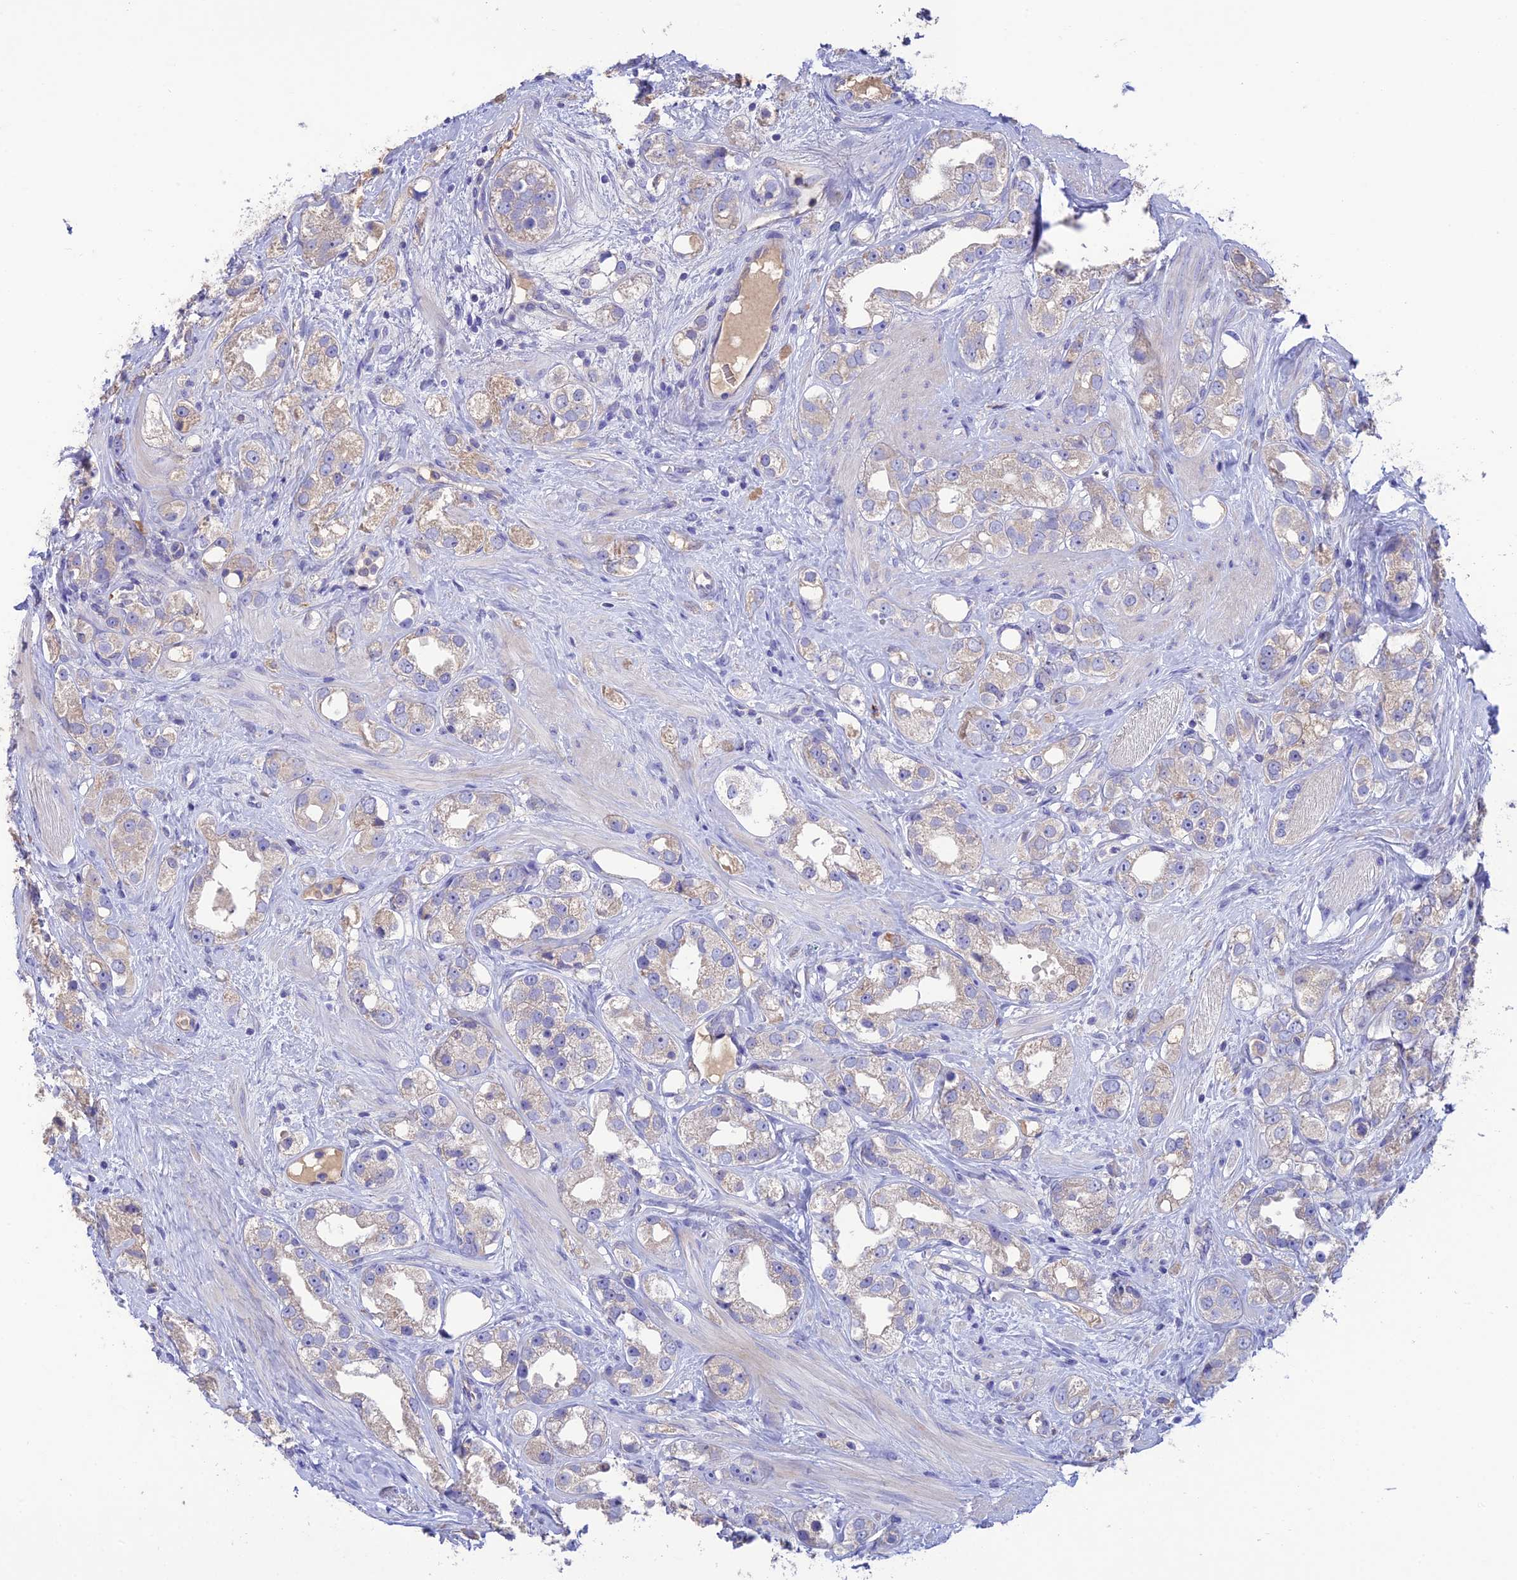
{"staining": {"intensity": "weak", "quantity": "25%-75%", "location": "cytoplasmic/membranous"}, "tissue": "prostate cancer", "cell_type": "Tumor cells", "image_type": "cancer", "snomed": [{"axis": "morphology", "description": "Adenocarcinoma, NOS"}, {"axis": "topography", "description": "Prostate"}], "caption": "Immunohistochemical staining of prostate adenocarcinoma shows weak cytoplasmic/membranous protein staining in about 25%-75% of tumor cells. (DAB = brown stain, brightfield microscopy at high magnification).", "gene": "SFT2D2", "patient": {"sex": "male", "age": 79}}